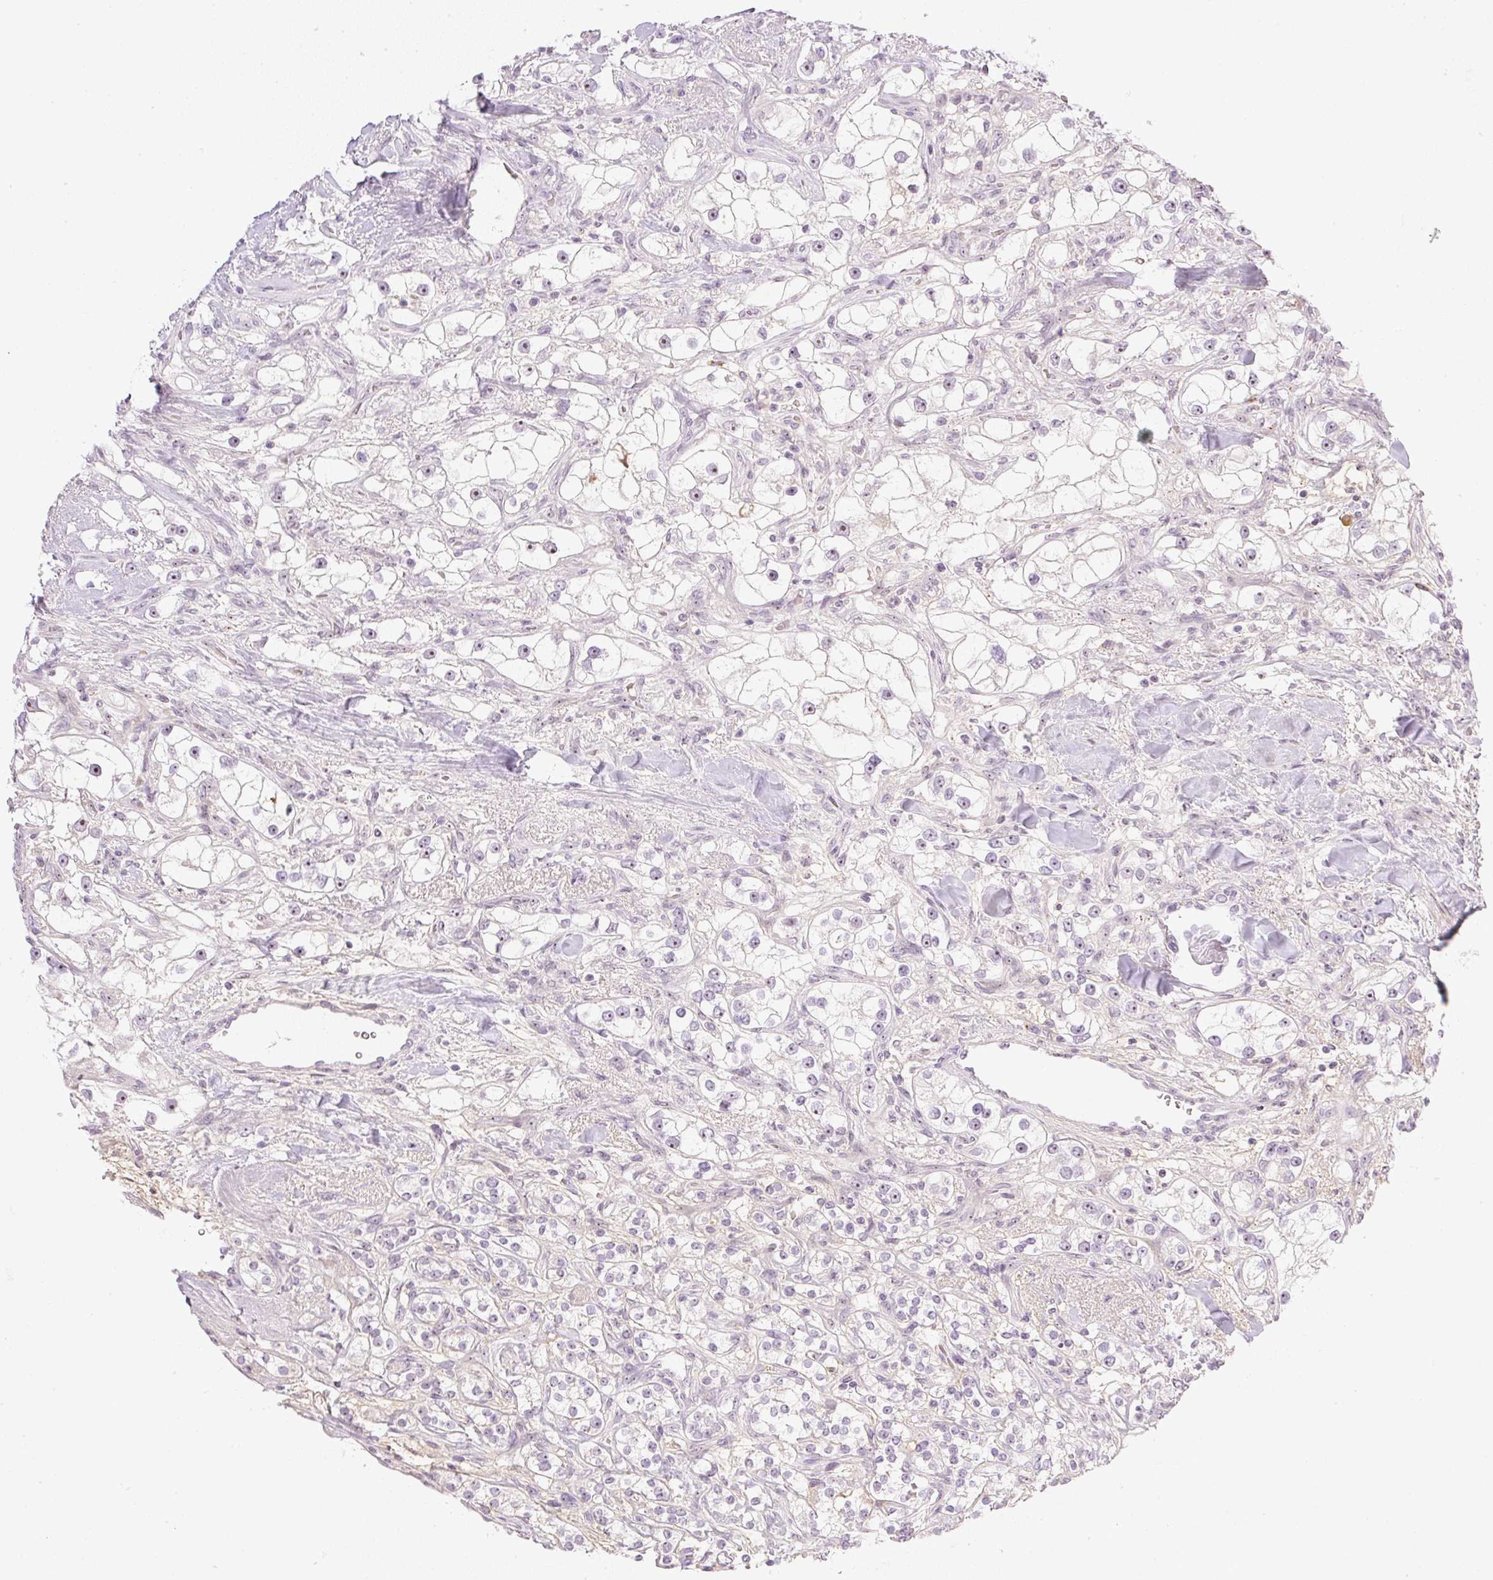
{"staining": {"intensity": "weak", "quantity": "<25%", "location": "nuclear"}, "tissue": "renal cancer", "cell_type": "Tumor cells", "image_type": "cancer", "snomed": [{"axis": "morphology", "description": "Adenocarcinoma, NOS"}, {"axis": "topography", "description": "Kidney"}], "caption": "Immunohistochemistry photomicrograph of neoplastic tissue: renal cancer stained with DAB displays no significant protein staining in tumor cells.", "gene": "AAR2", "patient": {"sex": "male", "age": 77}}